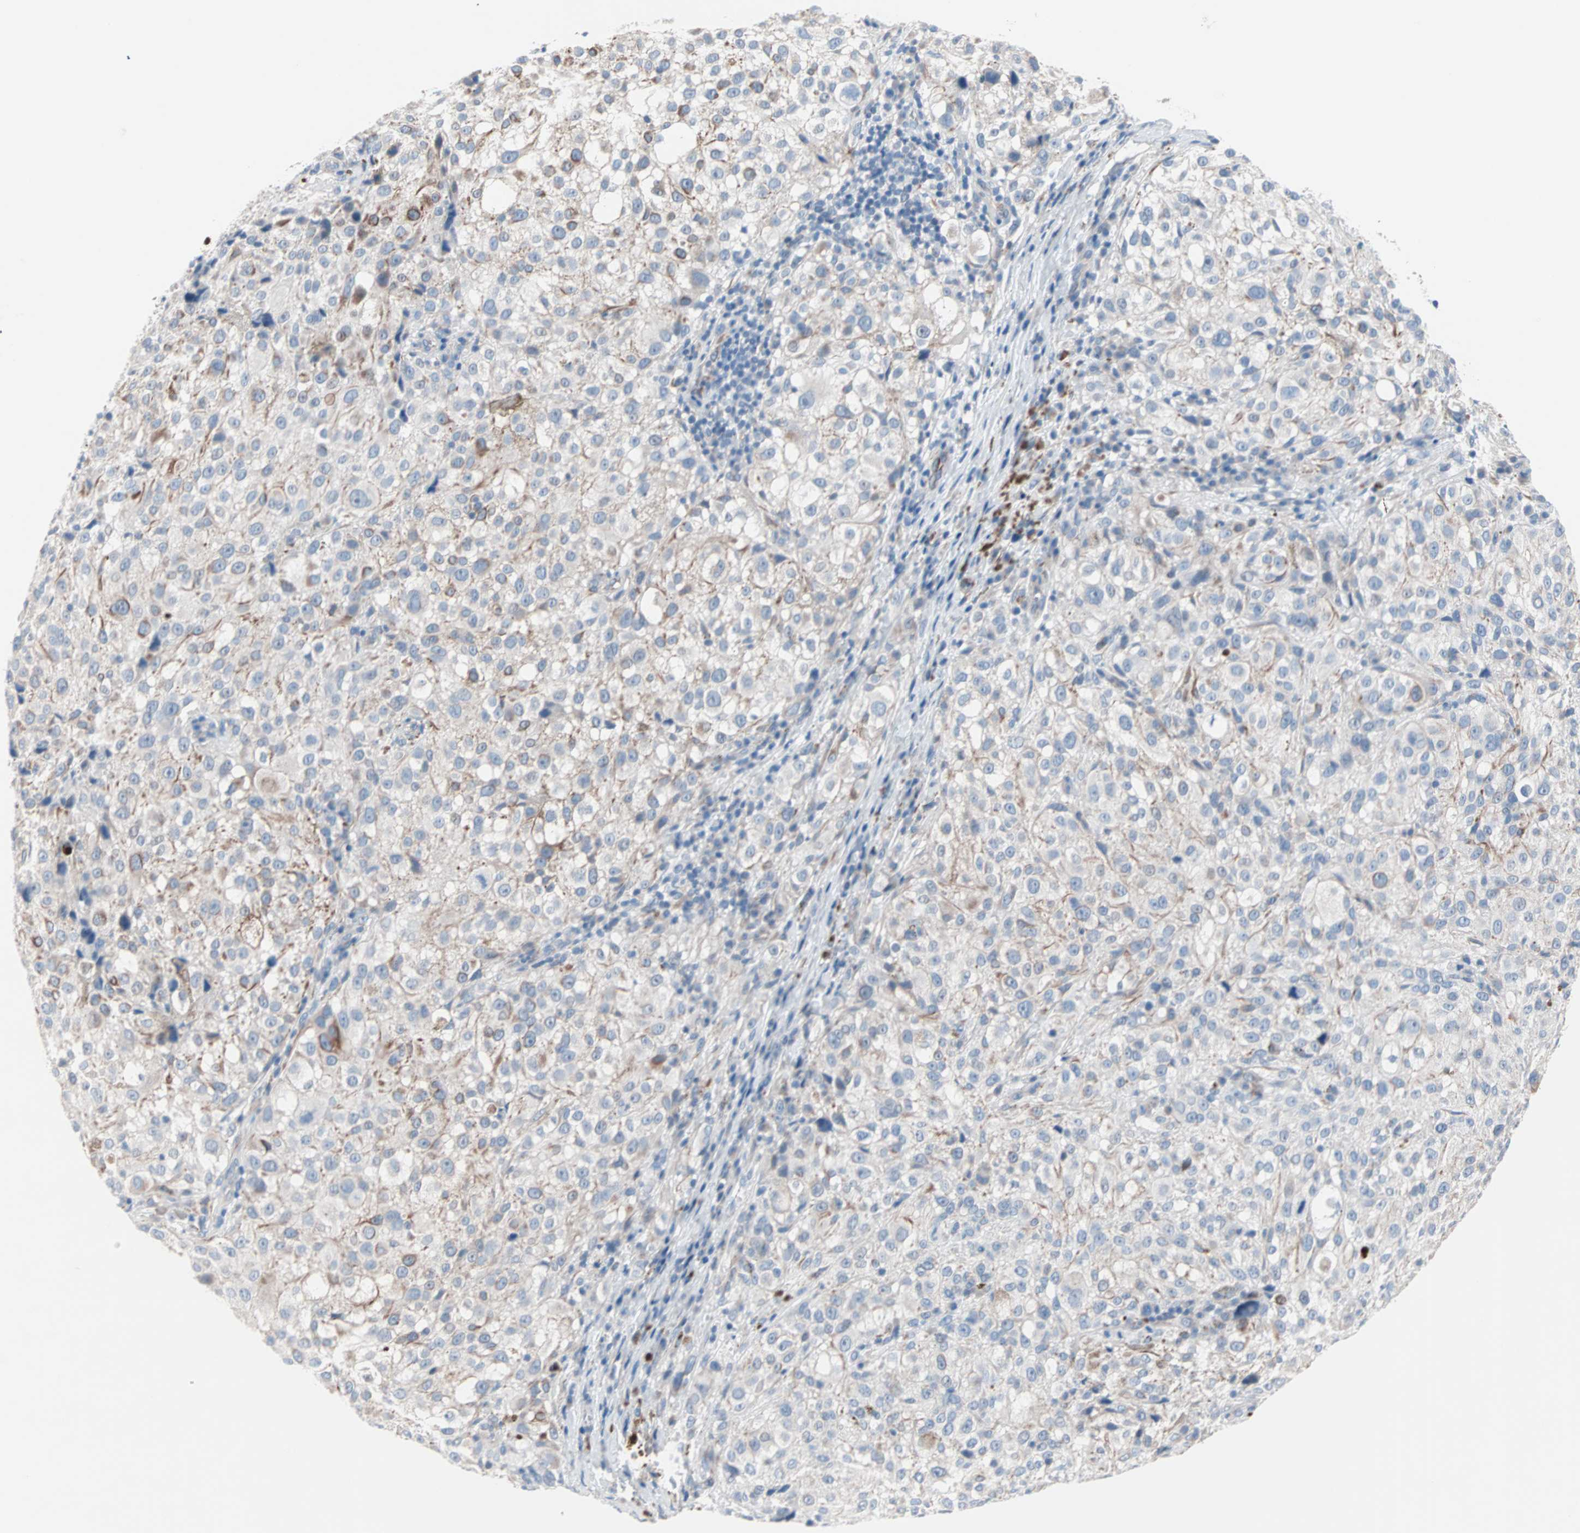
{"staining": {"intensity": "moderate", "quantity": "<25%", "location": "cytoplasmic/membranous"}, "tissue": "melanoma", "cell_type": "Tumor cells", "image_type": "cancer", "snomed": [{"axis": "morphology", "description": "Necrosis, NOS"}, {"axis": "morphology", "description": "Malignant melanoma, NOS"}, {"axis": "topography", "description": "Skin"}], "caption": "Protein analysis of malignant melanoma tissue displays moderate cytoplasmic/membranous staining in about <25% of tumor cells.", "gene": "ULBP1", "patient": {"sex": "female", "age": 87}}